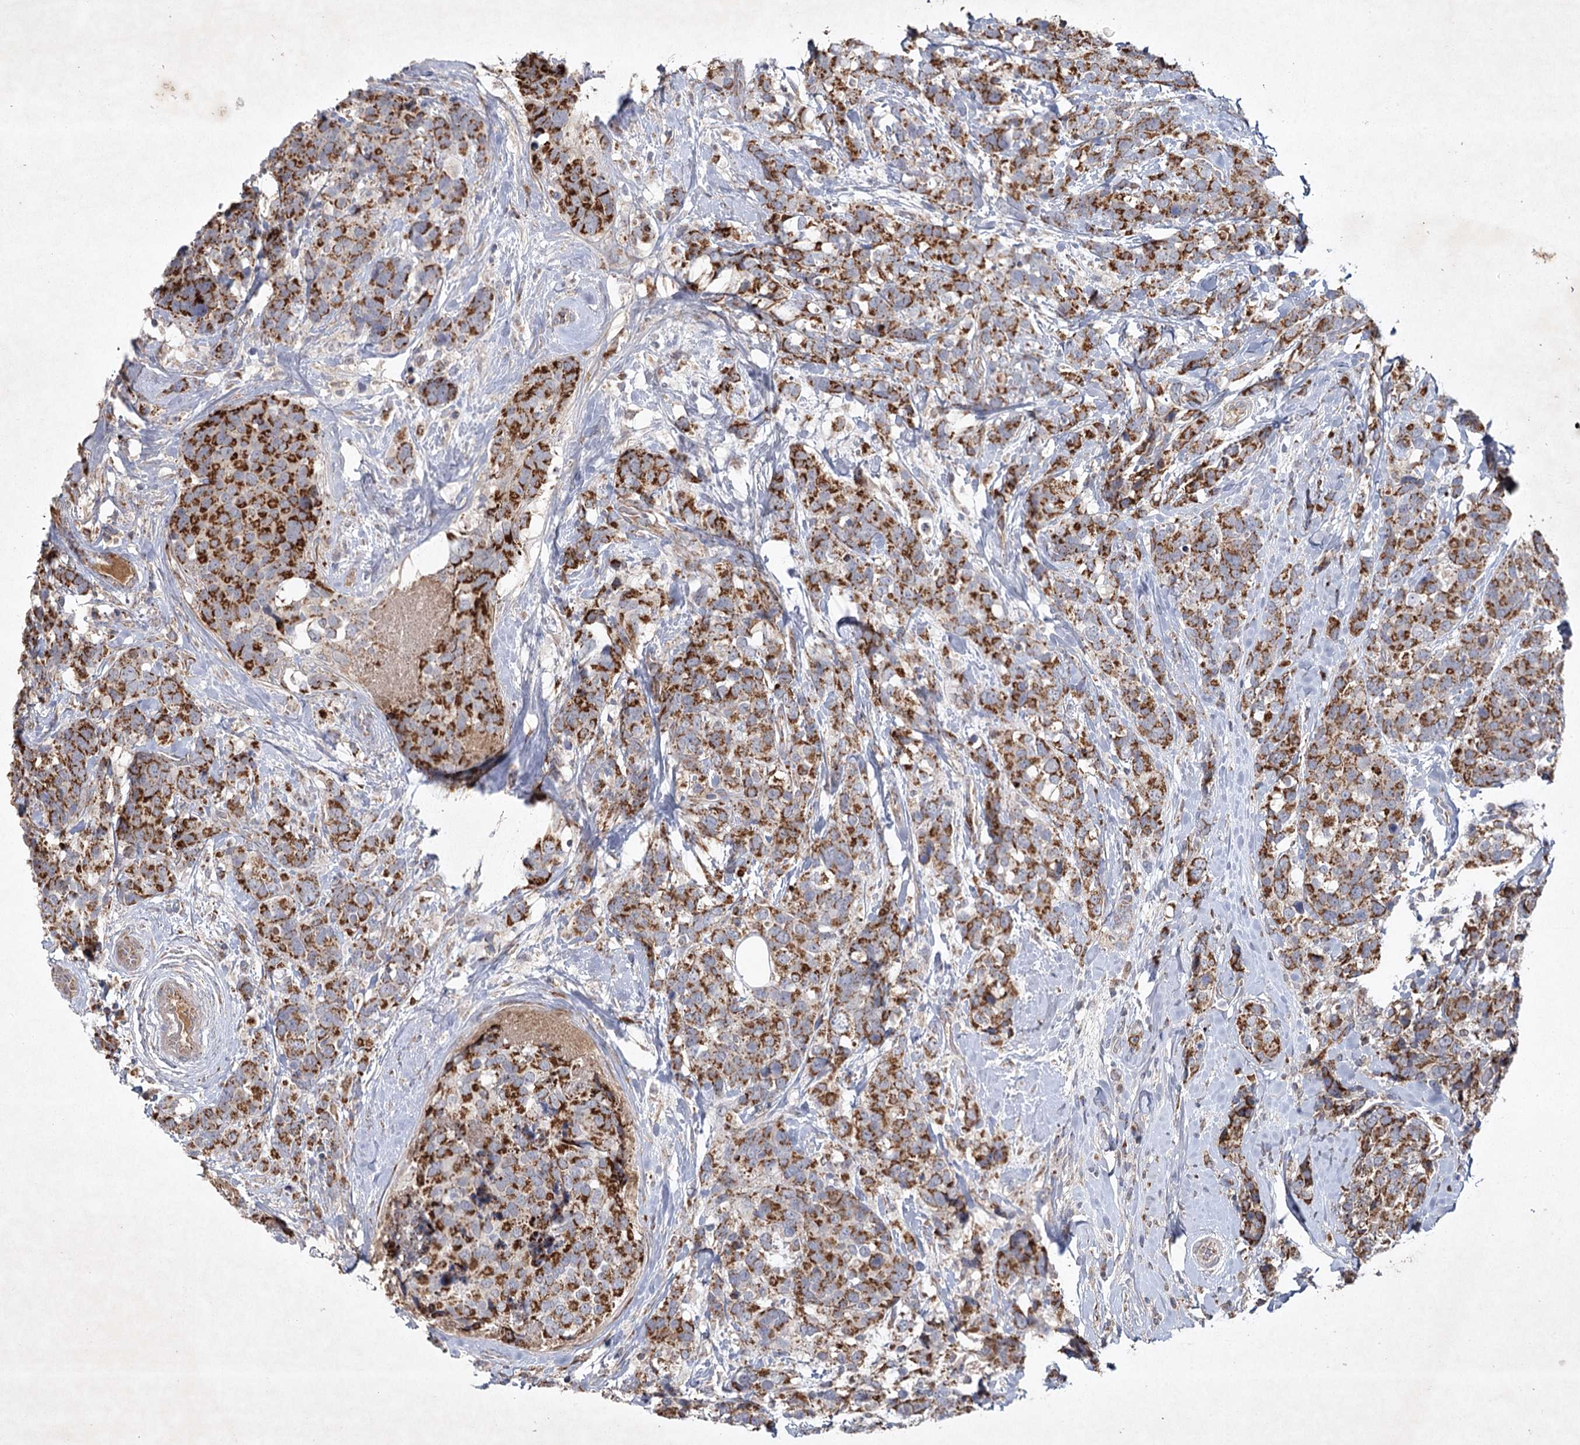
{"staining": {"intensity": "strong", "quantity": ">75%", "location": "cytoplasmic/membranous"}, "tissue": "breast cancer", "cell_type": "Tumor cells", "image_type": "cancer", "snomed": [{"axis": "morphology", "description": "Lobular carcinoma"}, {"axis": "topography", "description": "Breast"}], "caption": "About >75% of tumor cells in breast lobular carcinoma display strong cytoplasmic/membranous protein positivity as visualized by brown immunohistochemical staining.", "gene": "MRPL44", "patient": {"sex": "female", "age": 59}}